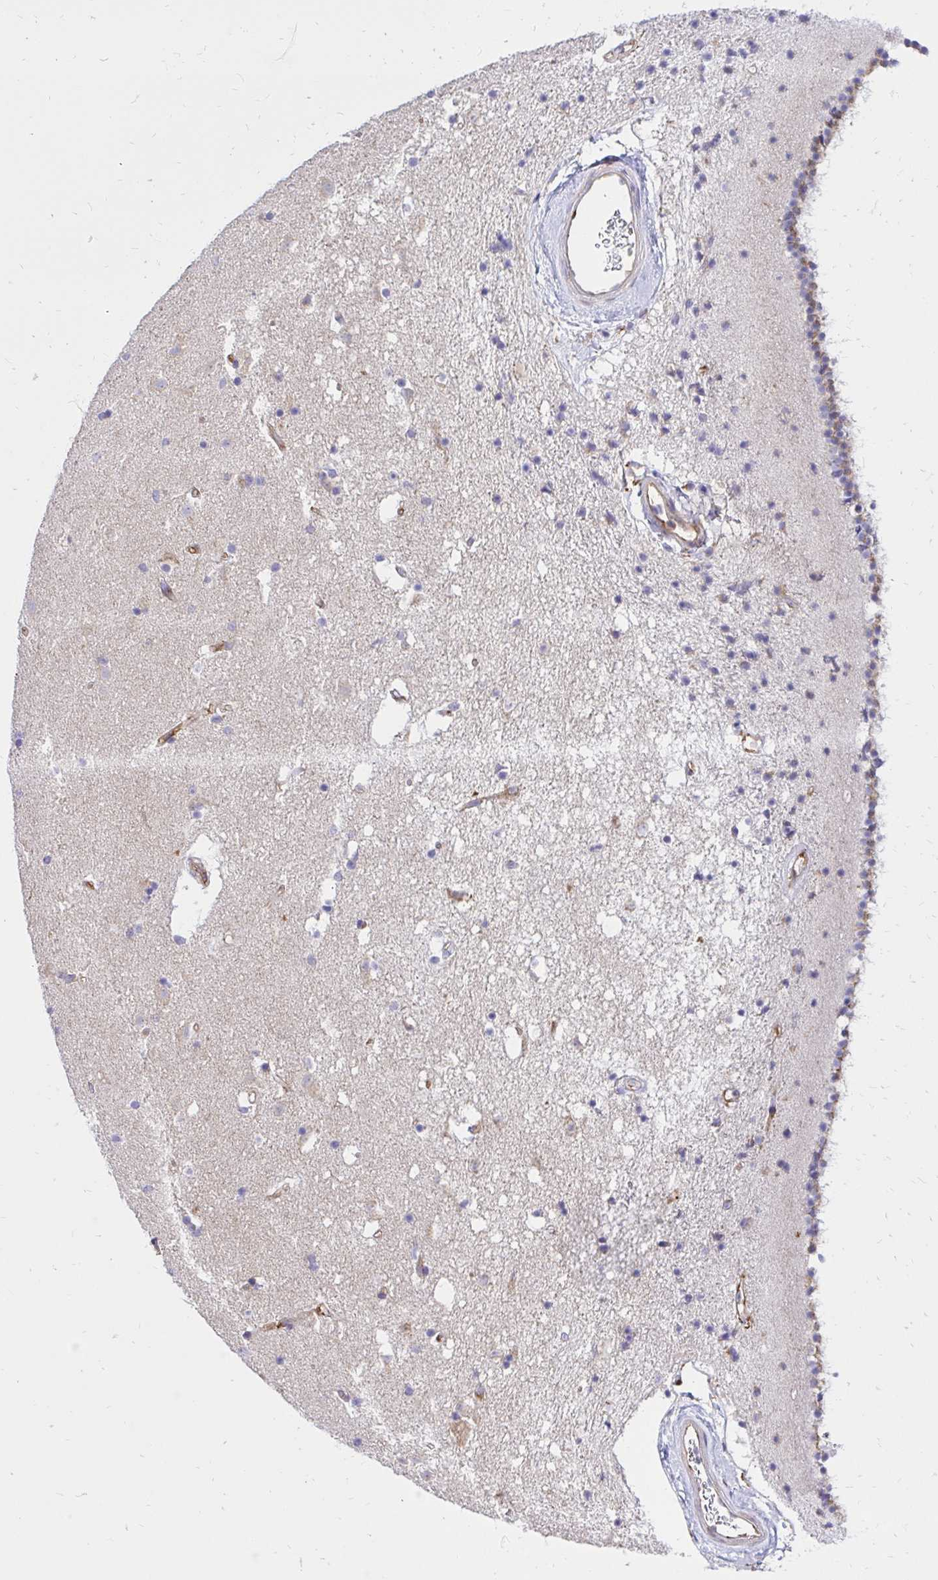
{"staining": {"intensity": "negative", "quantity": "none", "location": "none"}, "tissue": "caudate", "cell_type": "Glial cells", "image_type": "normal", "snomed": [{"axis": "morphology", "description": "Normal tissue, NOS"}, {"axis": "topography", "description": "Lateral ventricle wall"}], "caption": "Immunohistochemistry histopathology image of unremarkable caudate stained for a protein (brown), which shows no expression in glial cells. (DAB (3,3'-diaminobenzidine) immunohistochemistry with hematoxylin counter stain).", "gene": "ABCB10", "patient": {"sex": "female", "age": 71}}